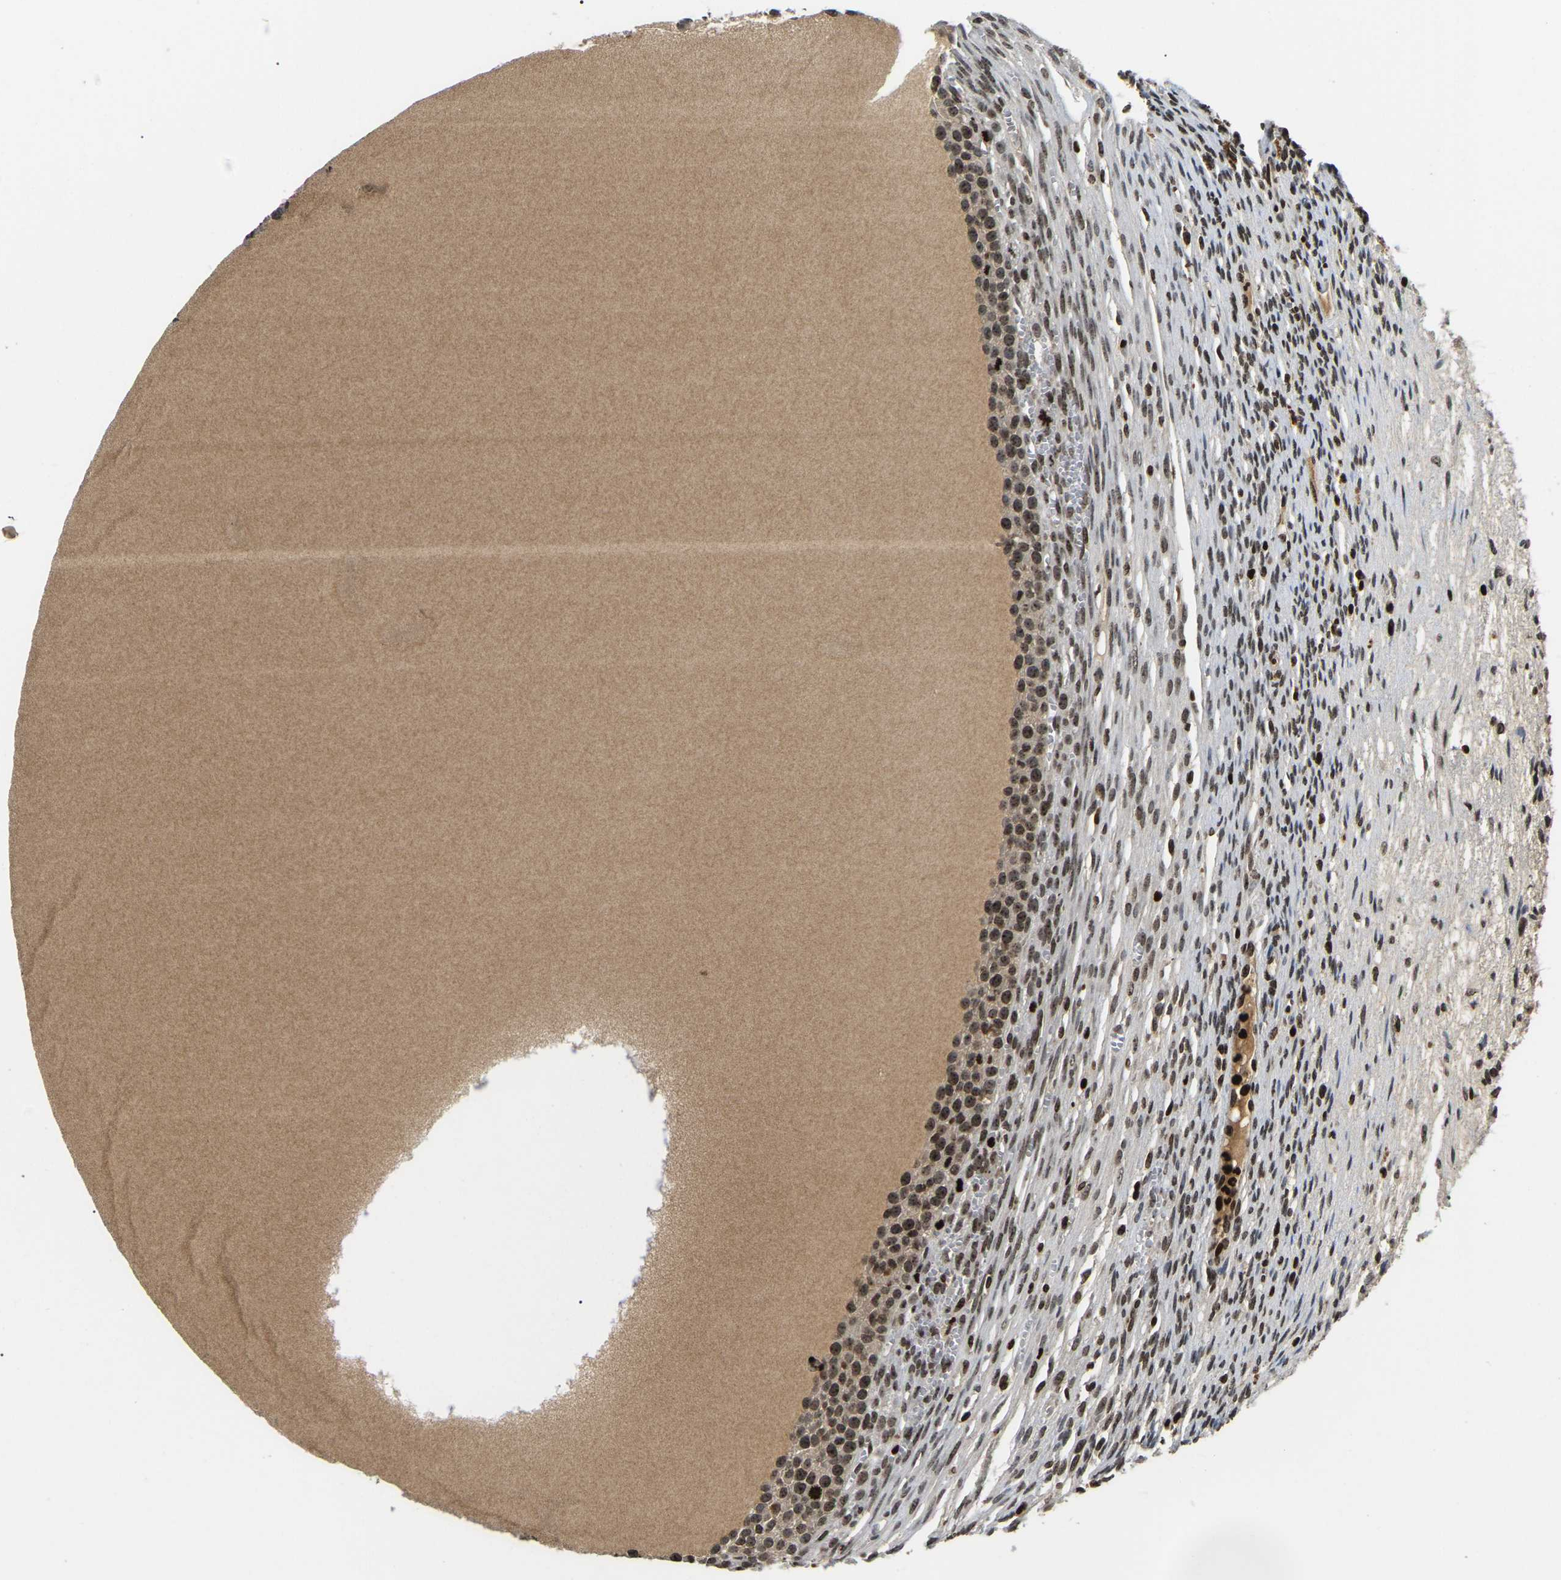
{"staining": {"intensity": "moderate", "quantity": "25%-75%", "location": "nuclear"}, "tissue": "ovary", "cell_type": "Follicle cells", "image_type": "normal", "snomed": [{"axis": "morphology", "description": "Normal tissue, NOS"}, {"axis": "topography", "description": "Ovary"}], "caption": "Moderate nuclear staining is appreciated in approximately 25%-75% of follicle cells in unremarkable ovary.", "gene": "LRRC61", "patient": {"sex": "female", "age": 33}}